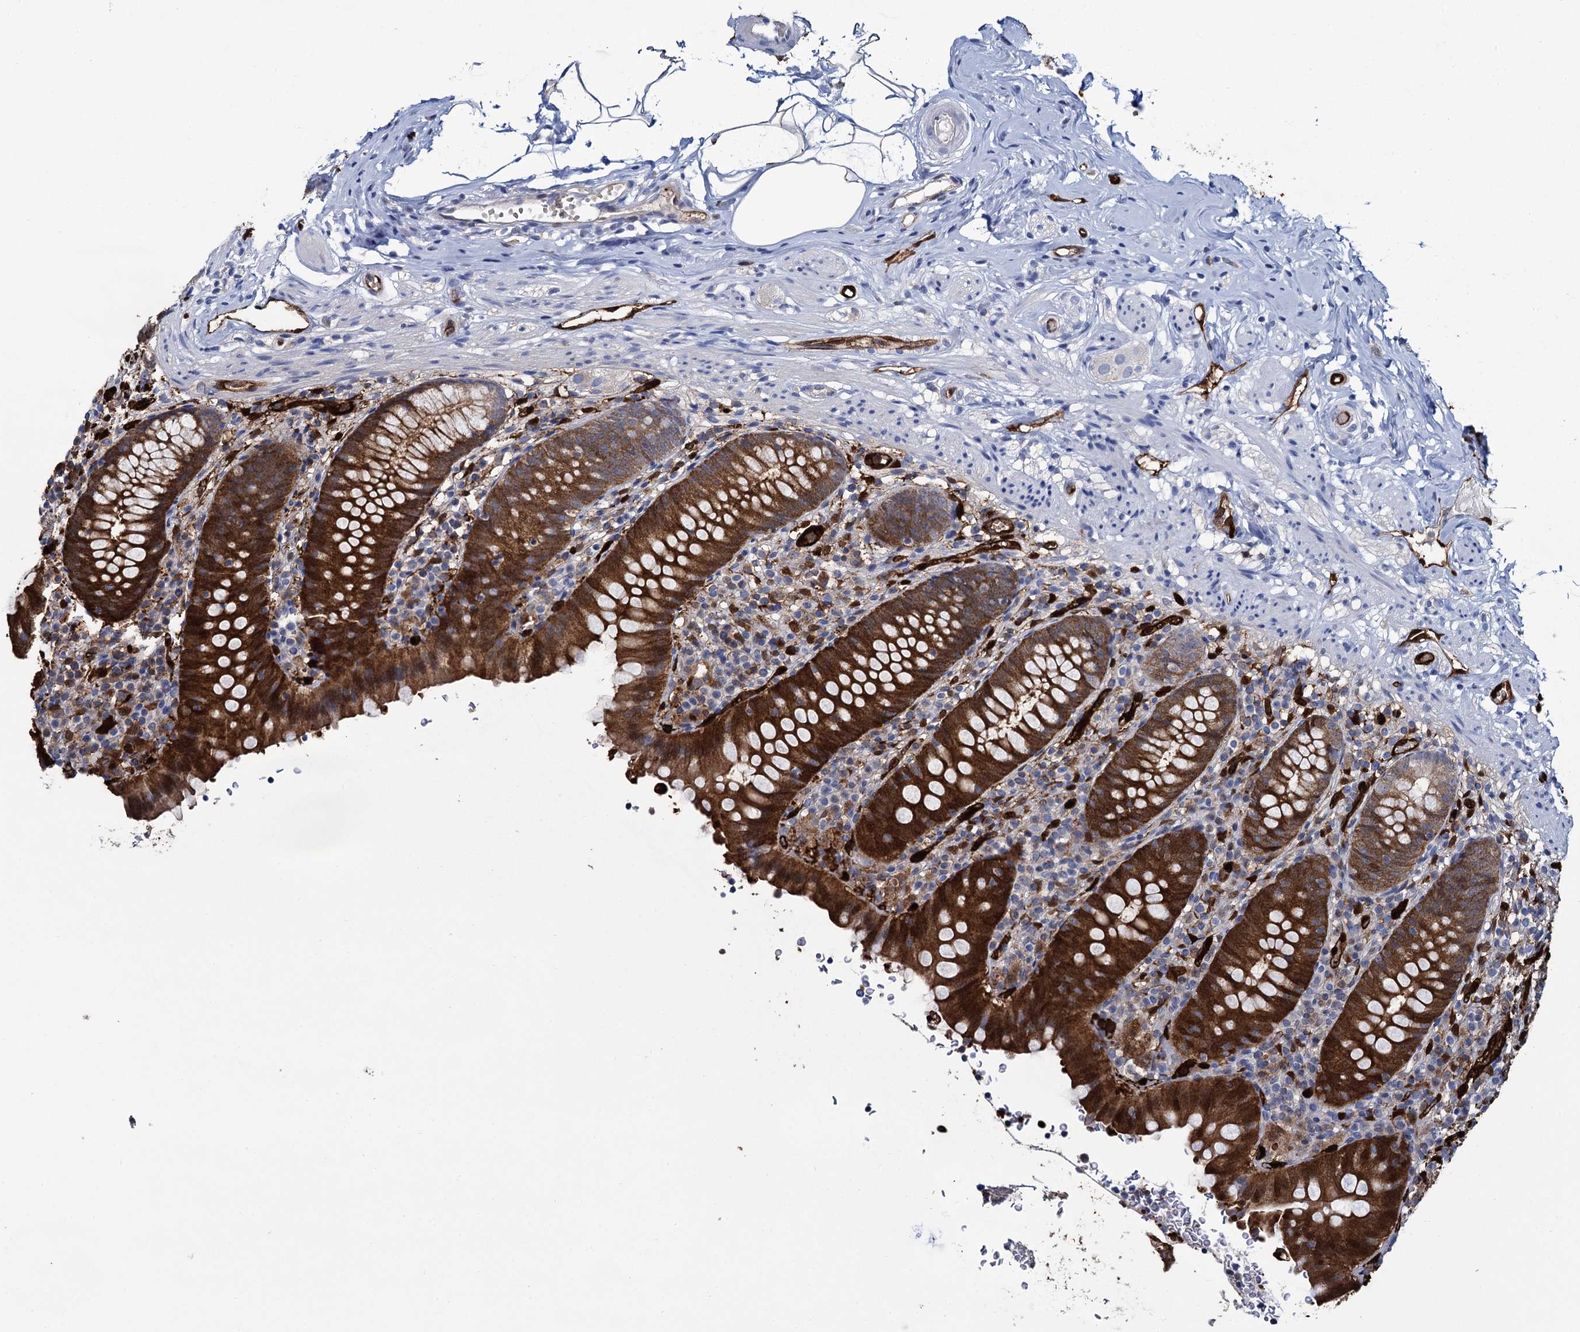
{"staining": {"intensity": "strong", "quantity": ">75%", "location": "cytoplasmic/membranous"}, "tissue": "appendix", "cell_type": "Glandular cells", "image_type": "normal", "snomed": [{"axis": "morphology", "description": "Normal tissue, NOS"}, {"axis": "topography", "description": "Appendix"}], "caption": "This is an image of immunohistochemistry (IHC) staining of benign appendix, which shows strong staining in the cytoplasmic/membranous of glandular cells.", "gene": "FABP5", "patient": {"sex": "male", "age": 55}}